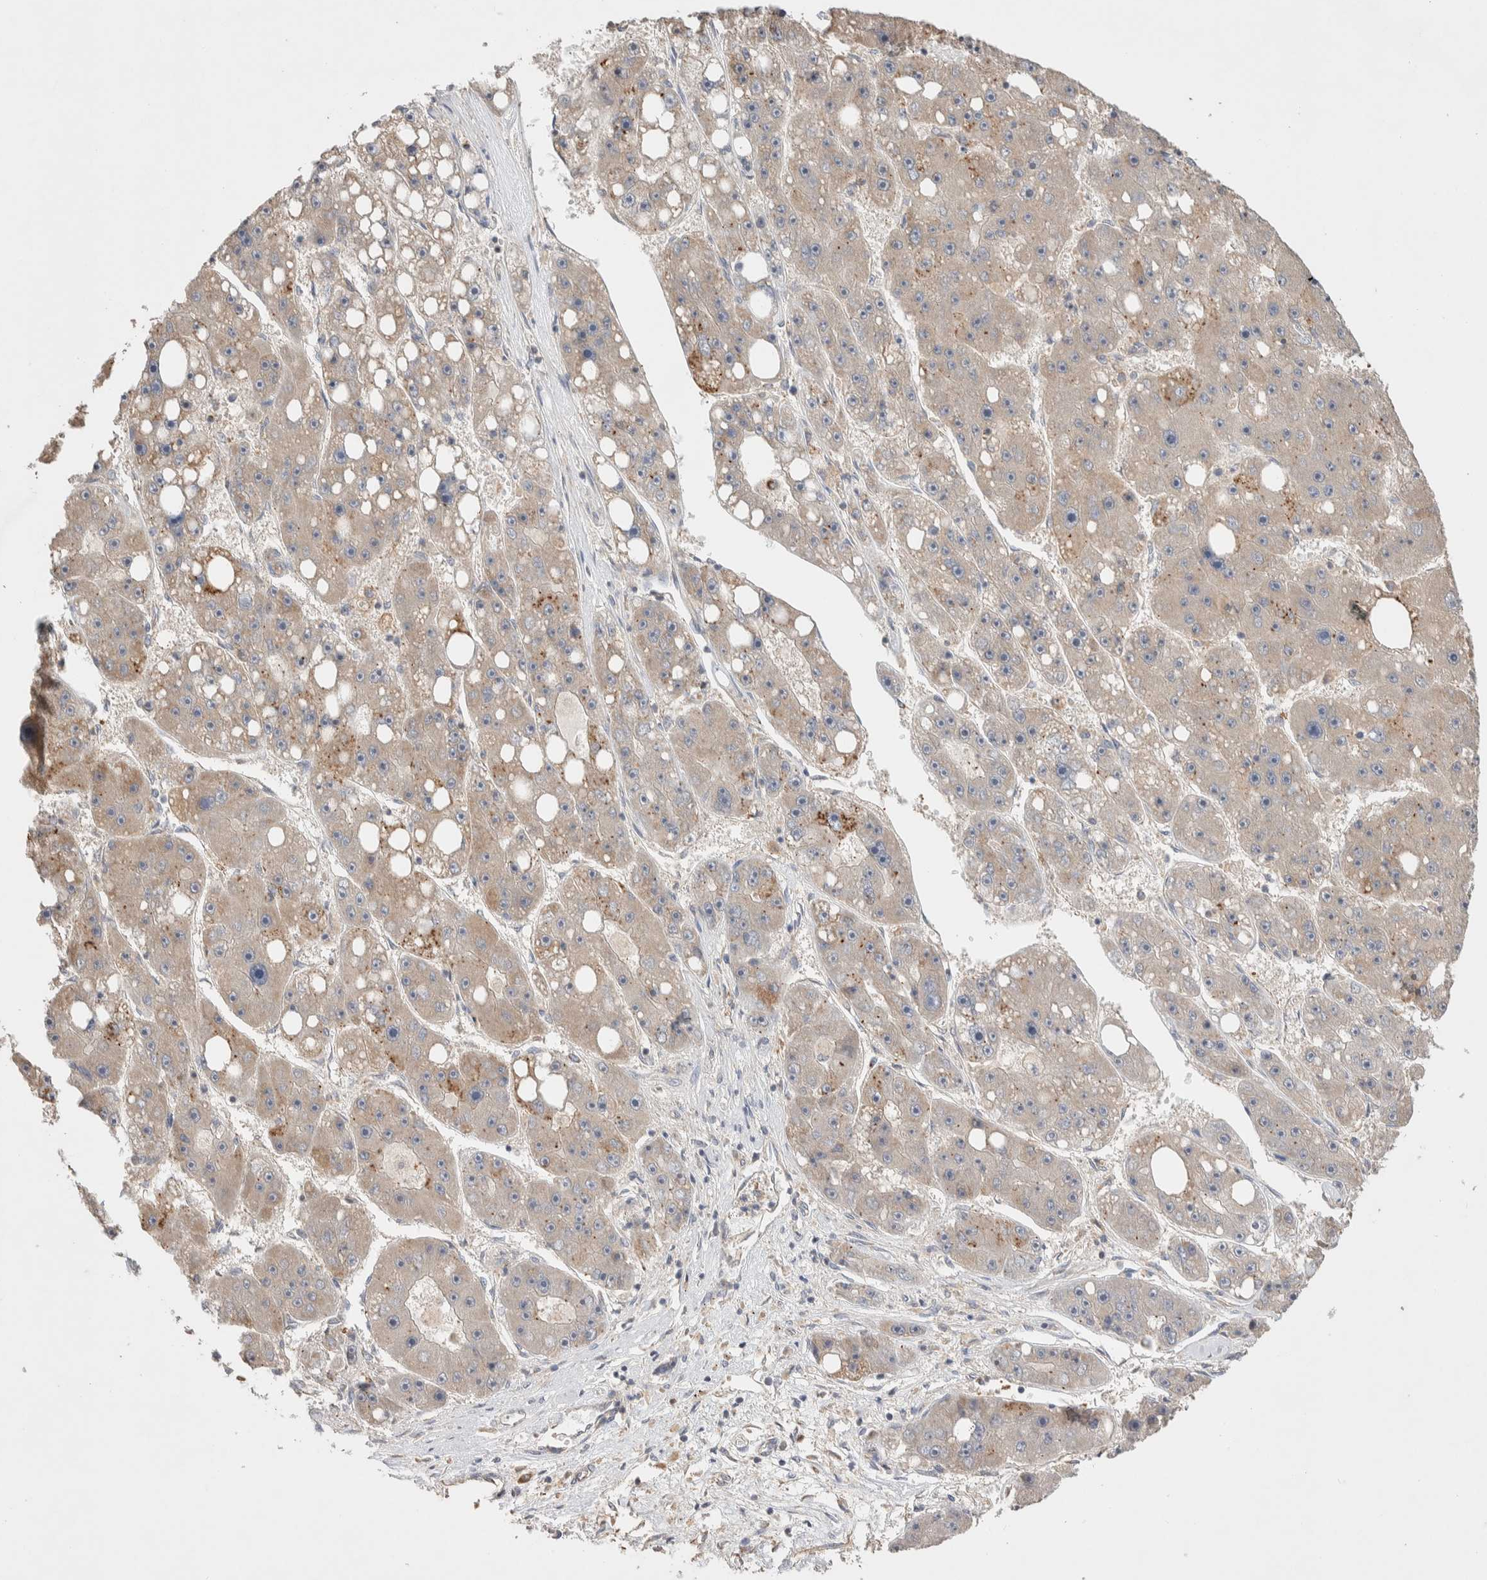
{"staining": {"intensity": "weak", "quantity": "<25%", "location": "cytoplasmic/membranous"}, "tissue": "liver cancer", "cell_type": "Tumor cells", "image_type": "cancer", "snomed": [{"axis": "morphology", "description": "Carcinoma, Hepatocellular, NOS"}, {"axis": "topography", "description": "Liver"}], "caption": "Tumor cells are negative for brown protein staining in liver hepatocellular carcinoma.", "gene": "DEPTOR", "patient": {"sex": "female", "age": 61}}